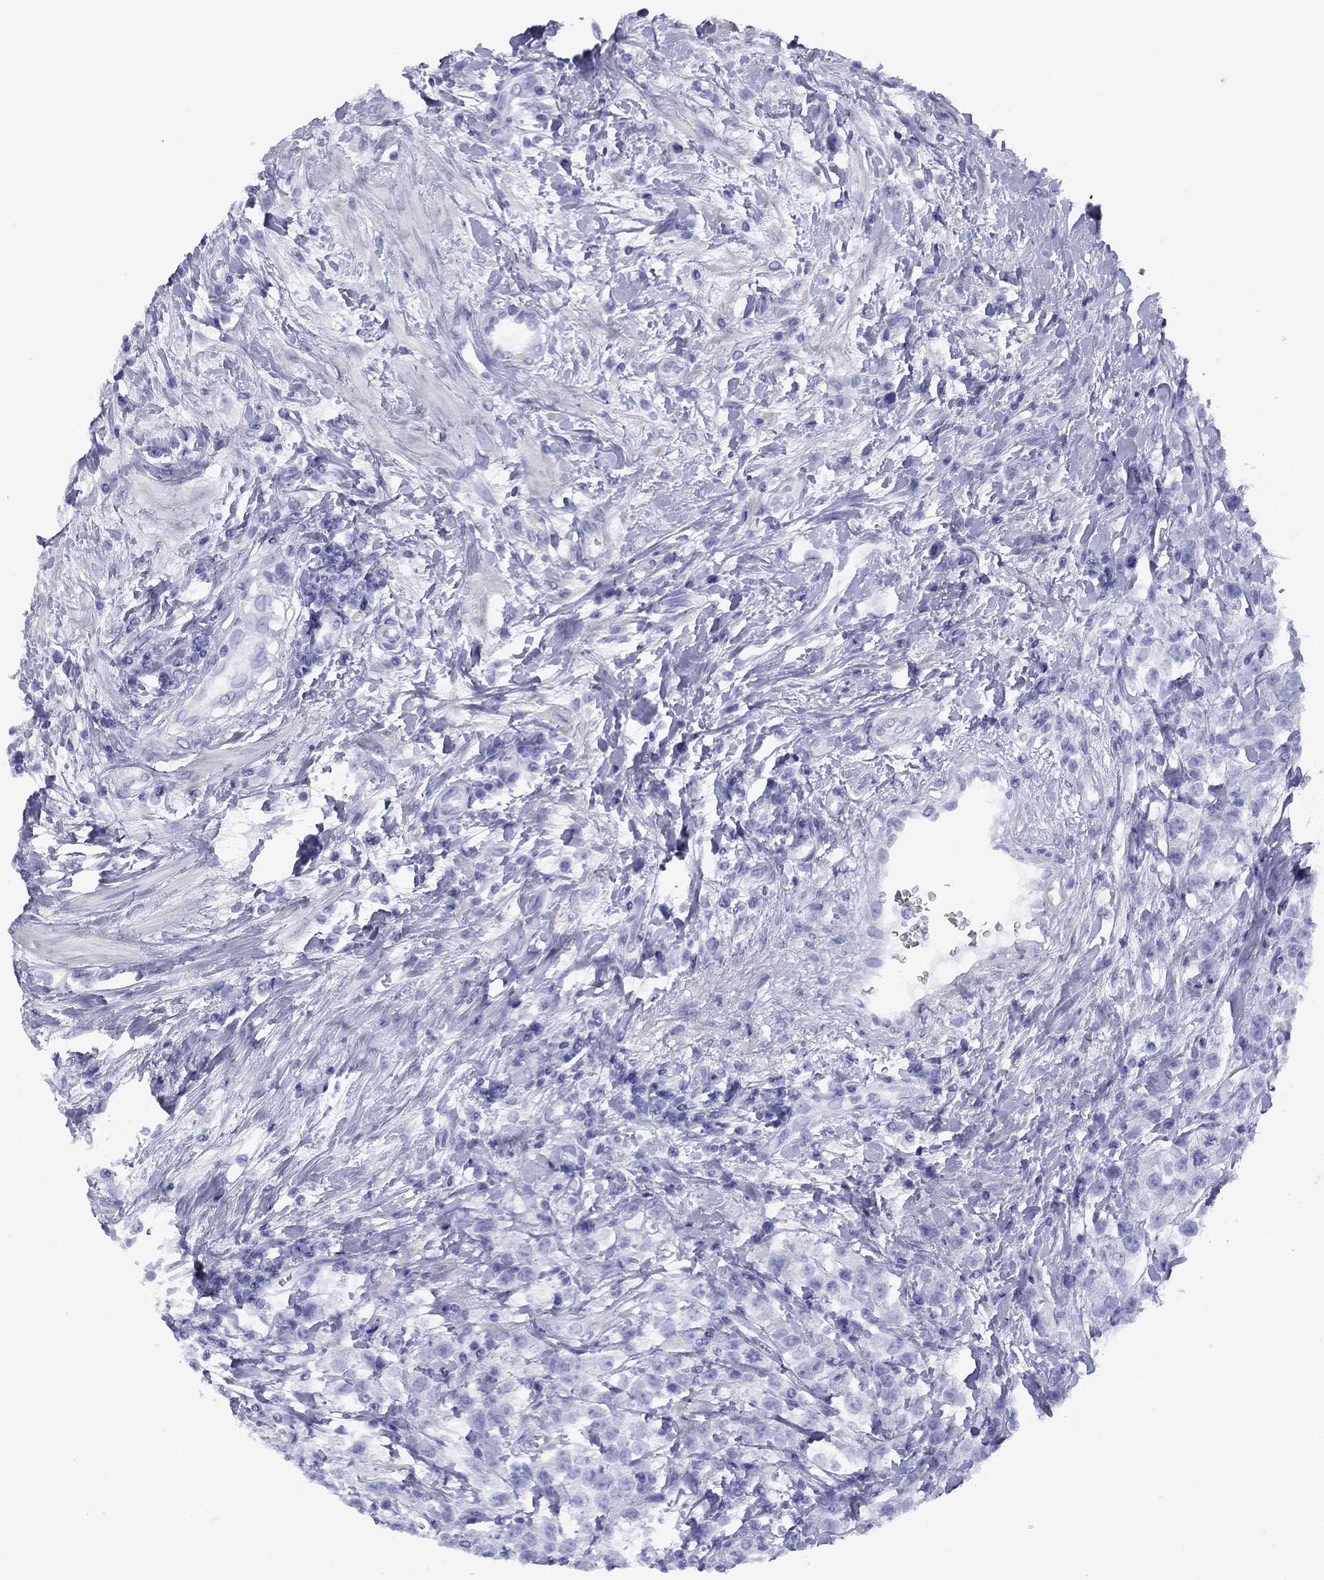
{"staining": {"intensity": "negative", "quantity": "none", "location": "none"}, "tissue": "testis cancer", "cell_type": "Tumor cells", "image_type": "cancer", "snomed": [{"axis": "morphology", "description": "Seminoma, NOS"}, {"axis": "topography", "description": "Testis"}], "caption": "The image displays no significant expression in tumor cells of seminoma (testis).", "gene": "TIGD4", "patient": {"sex": "male", "age": 59}}